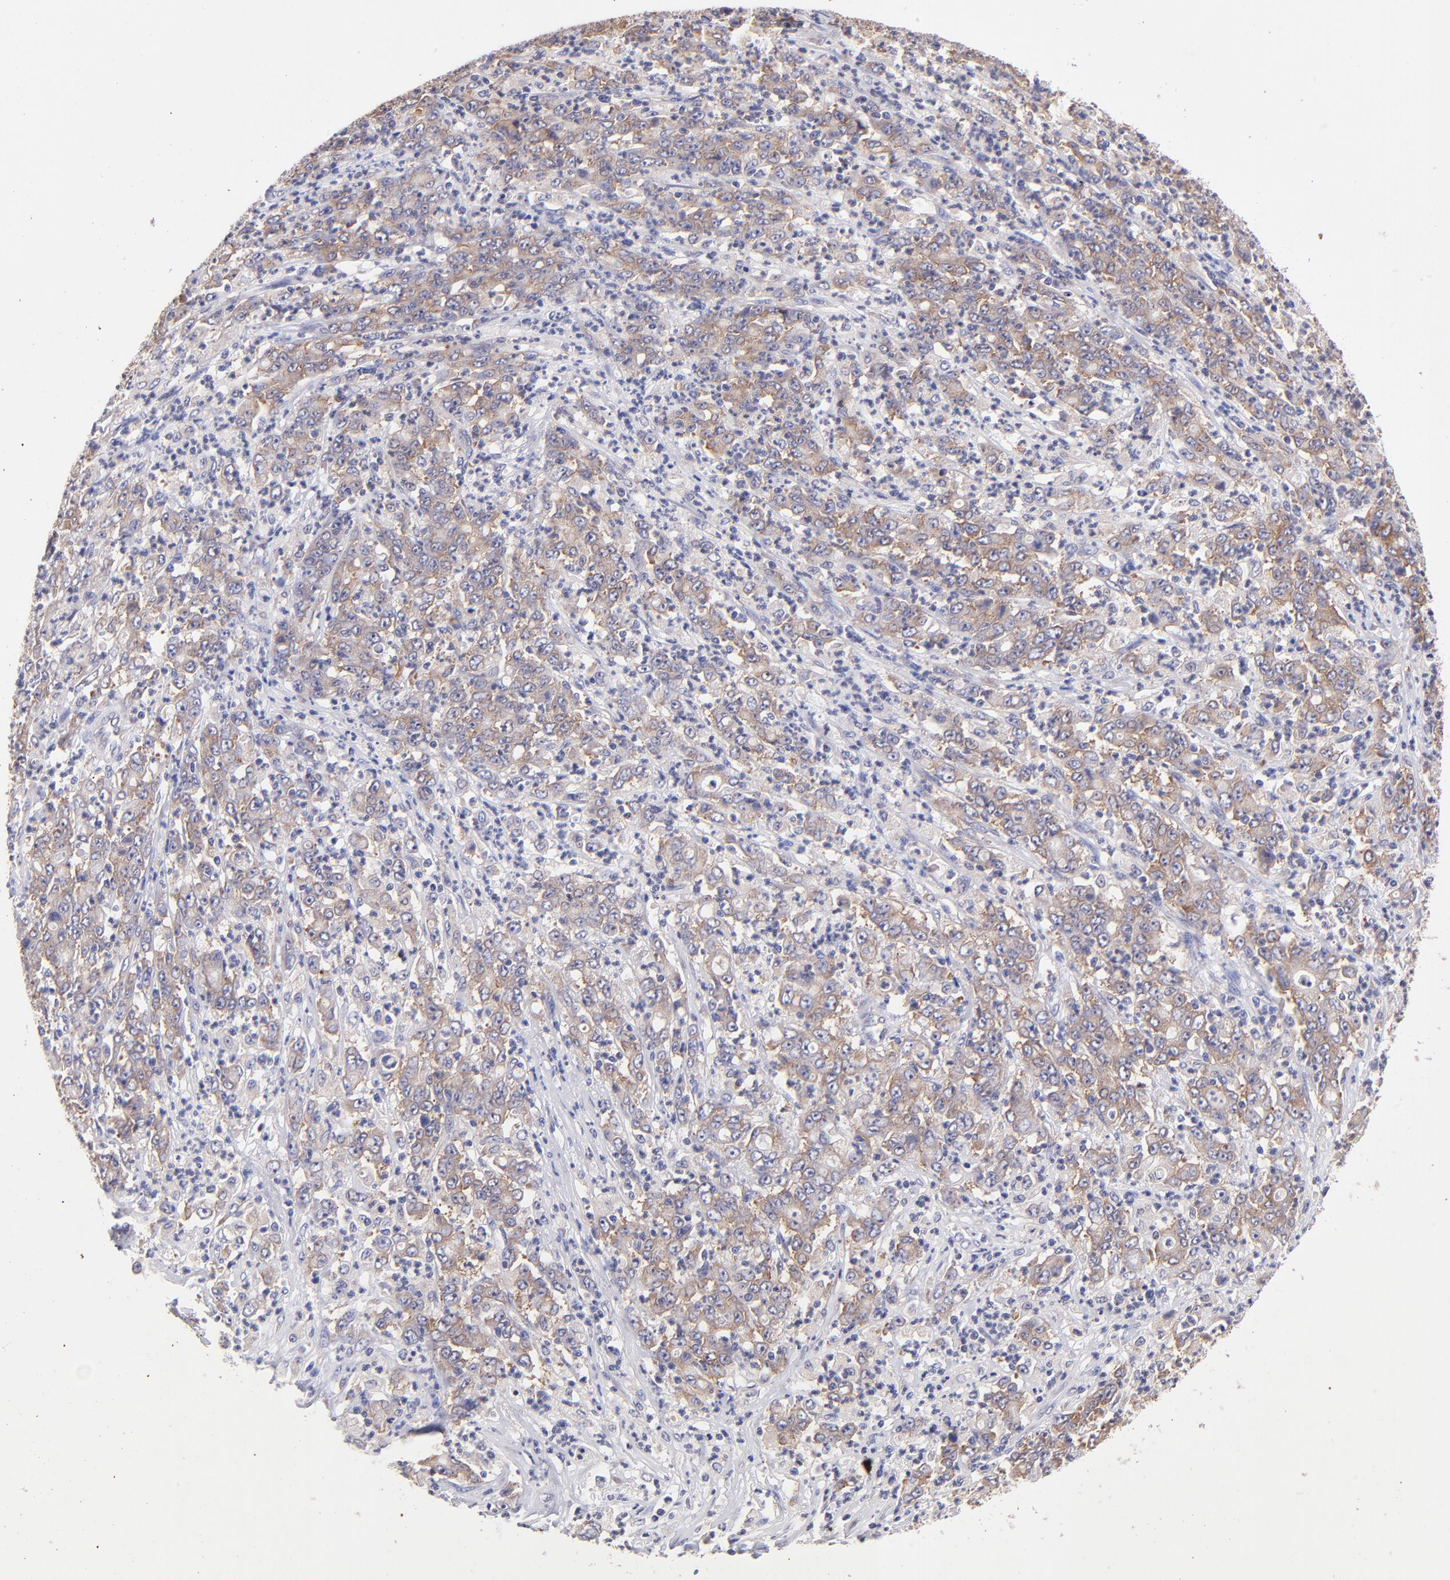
{"staining": {"intensity": "moderate", "quantity": ">75%", "location": "cytoplasmic/membranous"}, "tissue": "stomach cancer", "cell_type": "Tumor cells", "image_type": "cancer", "snomed": [{"axis": "morphology", "description": "Adenocarcinoma, NOS"}, {"axis": "topography", "description": "Stomach, lower"}], "caption": "Approximately >75% of tumor cells in stomach cancer reveal moderate cytoplasmic/membranous protein staining as visualized by brown immunohistochemical staining.", "gene": "RPL11", "patient": {"sex": "female", "age": 71}}